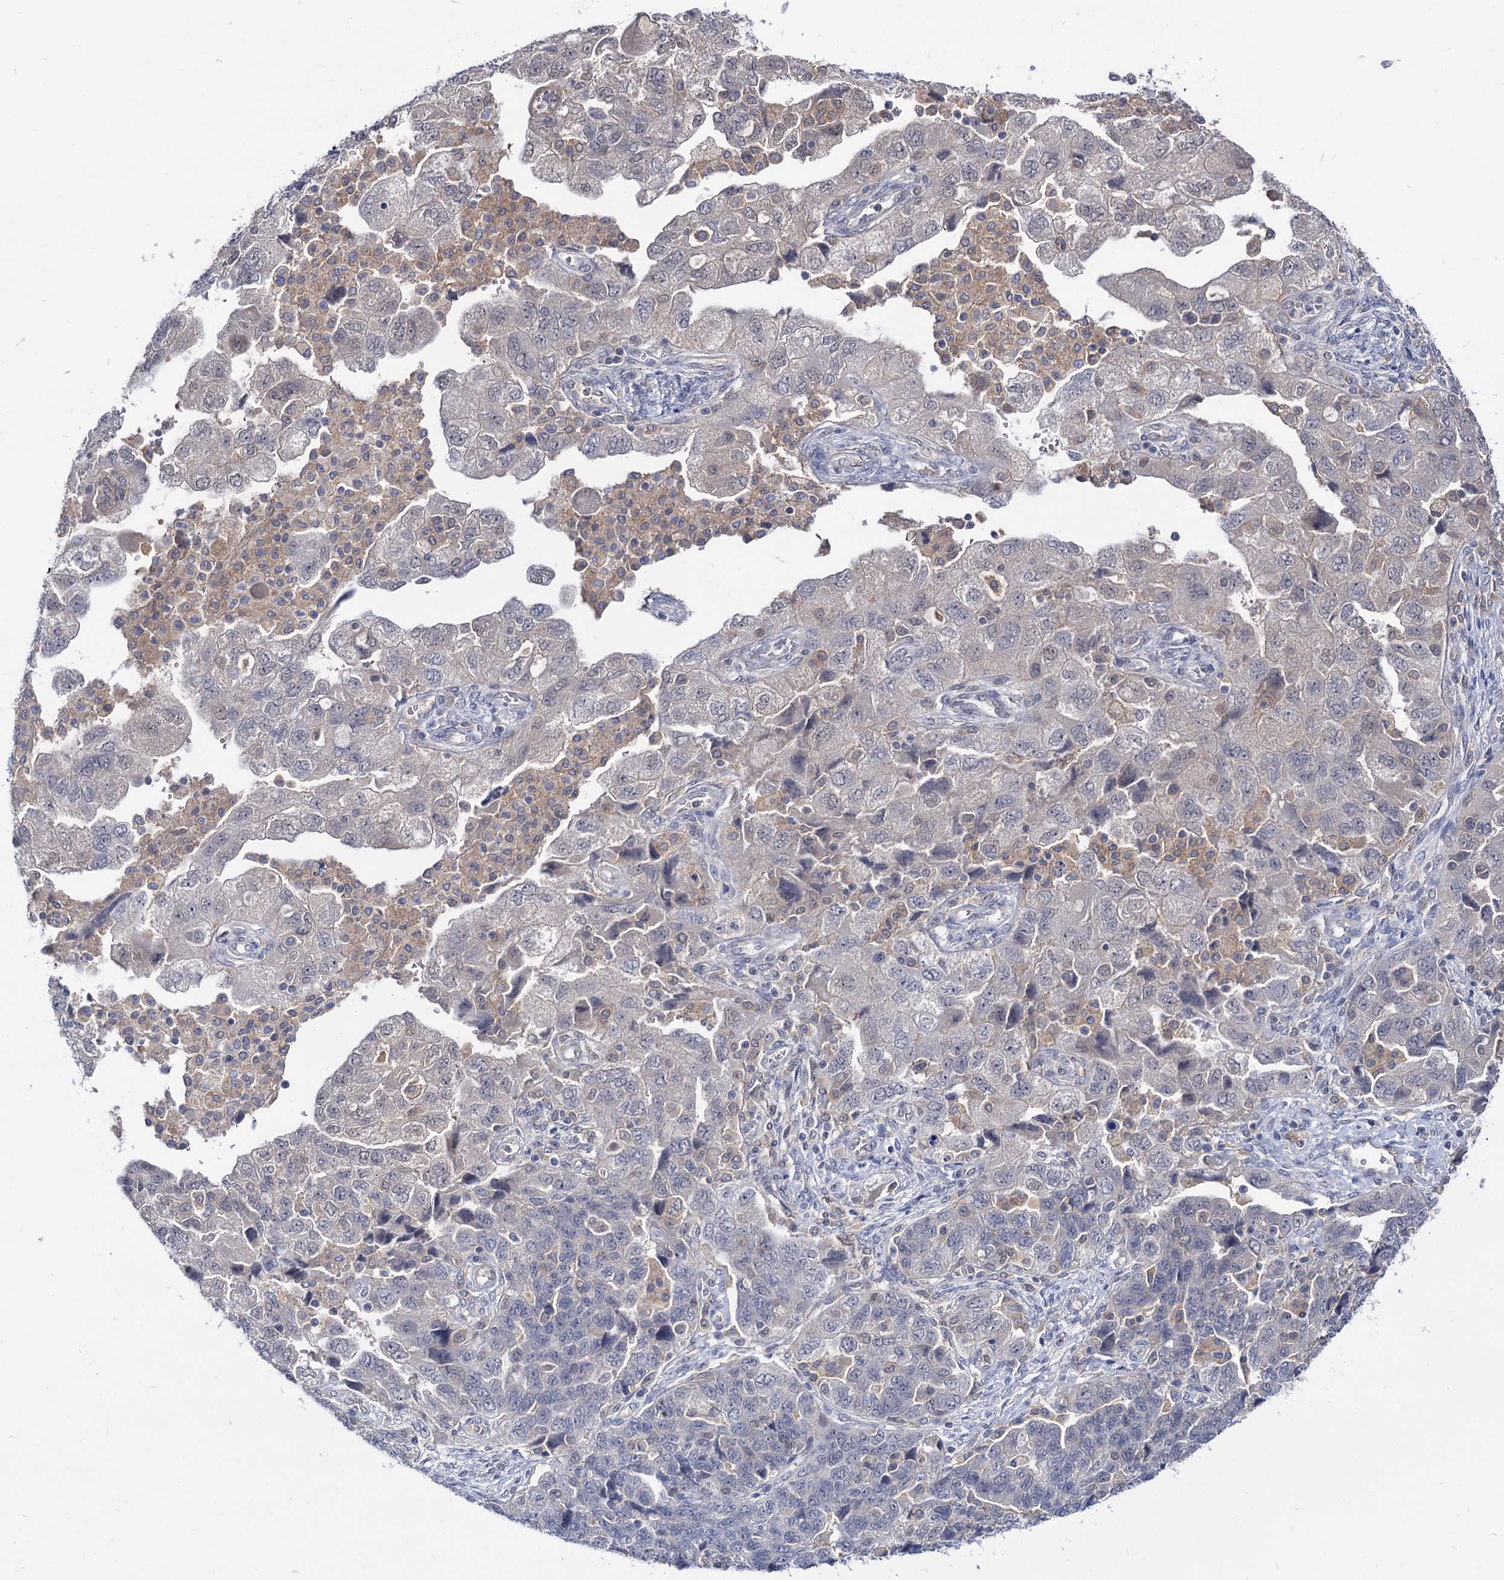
{"staining": {"intensity": "negative", "quantity": "none", "location": "none"}, "tissue": "ovarian cancer", "cell_type": "Tumor cells", "image_type": "cancer", "snomed": [{"axis": "morphology", "description": "Carcinoma, NOS"}, {"axis": "morphology", "description": "Cystadenocarcinoma, serous, NOS"}, {"axis": "topography", "description": "Ovary"}], "caption": "Serous cystadenocarcinoma (ovarian) was stained to show a protein in brown. There is no significant staining in tumor cells. Nuclei are stained in blue.", "gene": "NEK10", "patient": {"sex": "female", "age": 69}}